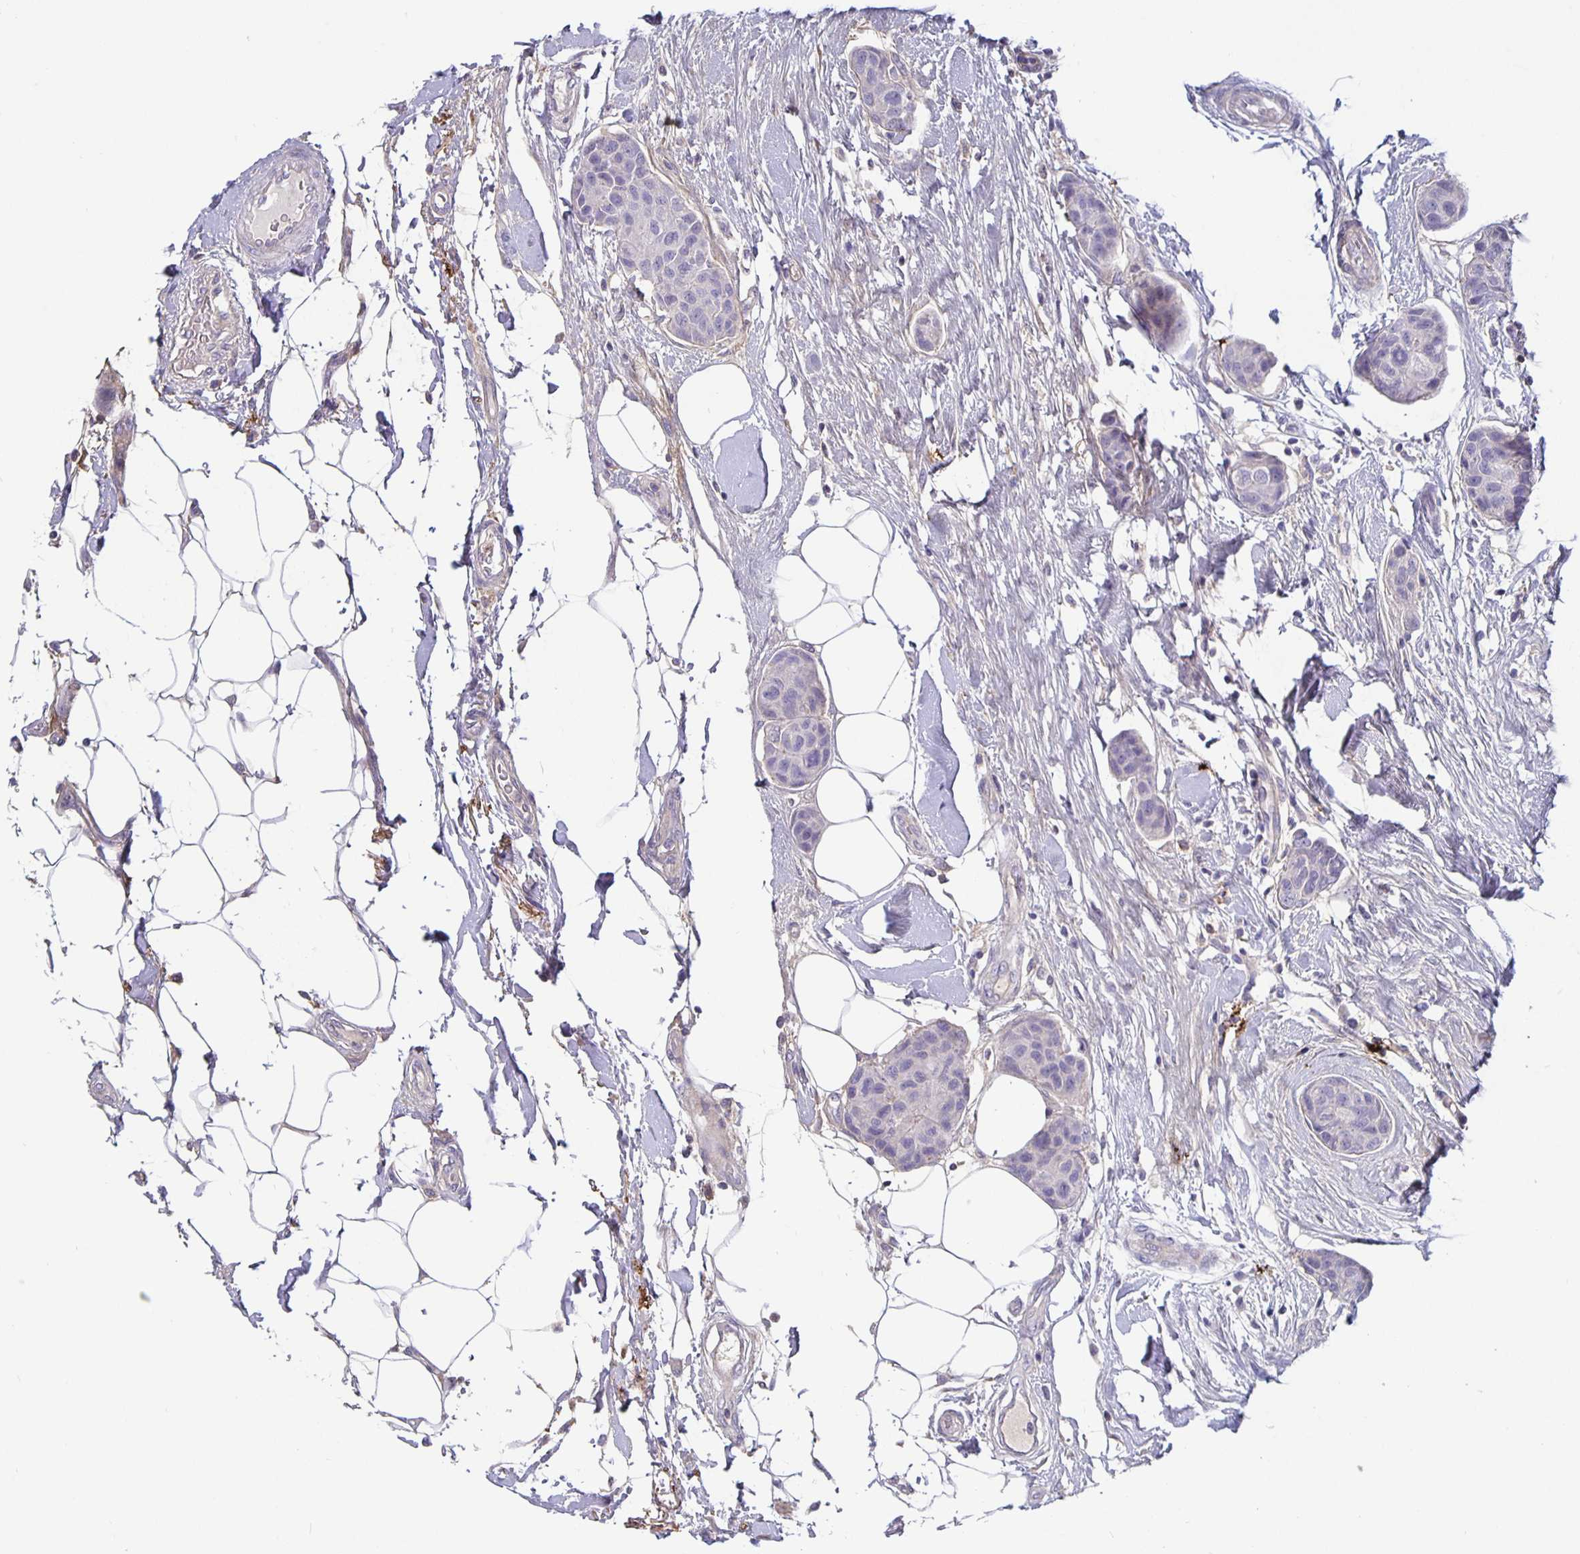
{"staining": {"intensity": "negative", "quantity": "none", "location": "none"}, "tissue": "breast cancer", "cell_type": "Tumor cells", "image_type": "cancer", "snomed": [{"axis": "morphology", "description": "Duct carcinoma"}, {"axis": "topography", "description": "Breast"}, {"axis": "topography", "description": "Lymph node"}], "caption": "Immunohistochemistry (IHC) of human infiltrating ductal carcinoma (breast) exhibits no expression in tumor cells.", "gene": "GDF15", "patient": {"sex": "female", "age": 80}}